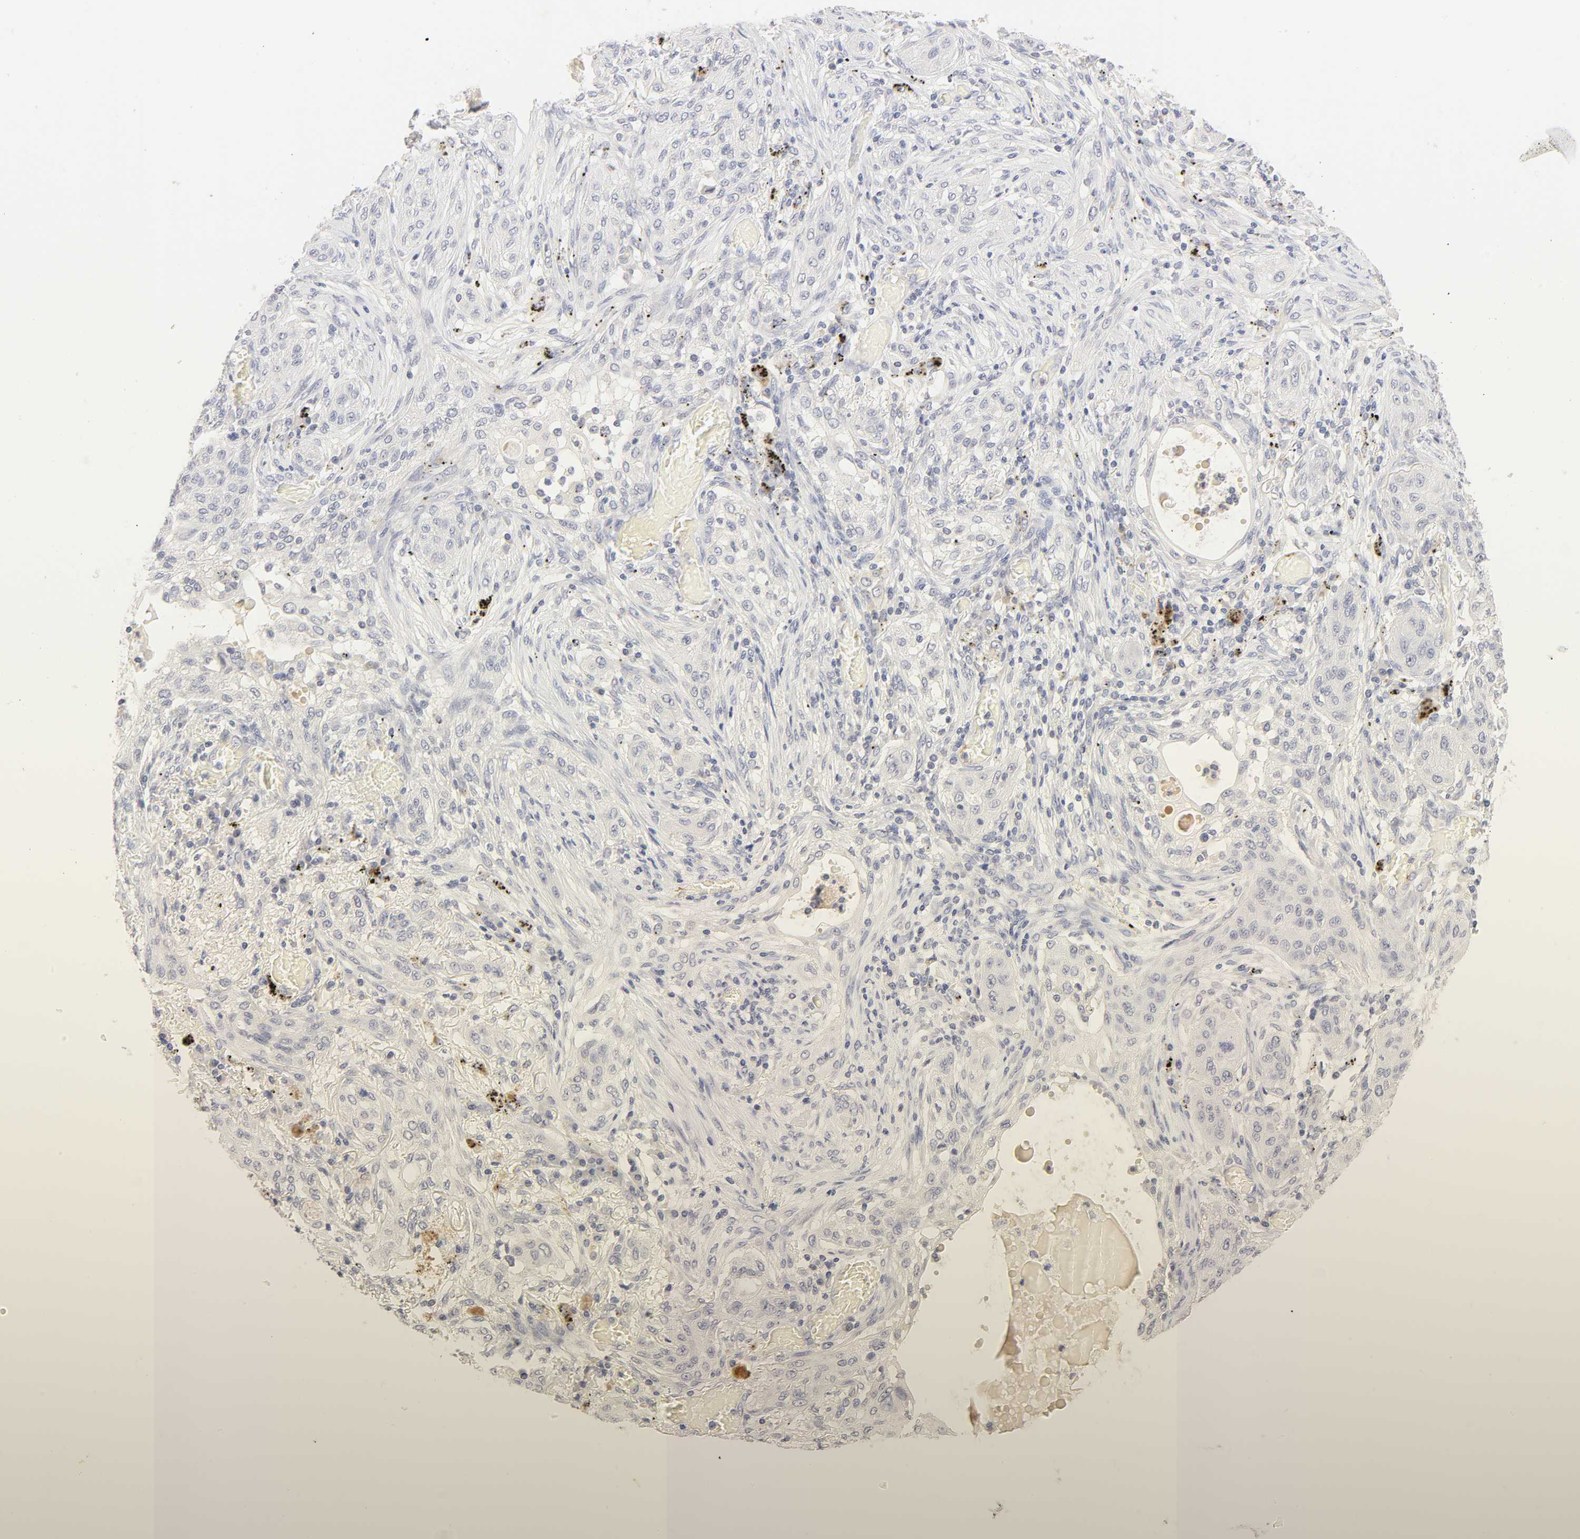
{"staining": {"intensity": "negative", "quantity": "none", "location": "none"}, "tissue": "lung cancer", "cell_type": "Tumor cells", "image_type": "cancer", "snomed": [{"axis": "morphology", "description": "Squamous cell carcinoma, NOS"}, {"axis": "topography", "description": "Lung"}], "caption": "Photomicrograph shows no significant protein staining in tumor cells of lung cancer. The staining is performed using DAB brown chromogen with nuclei counter-stained in using hematoxylin.", "gene": "CYP4B1", "patient": {"sex": "female", "age": 47}}